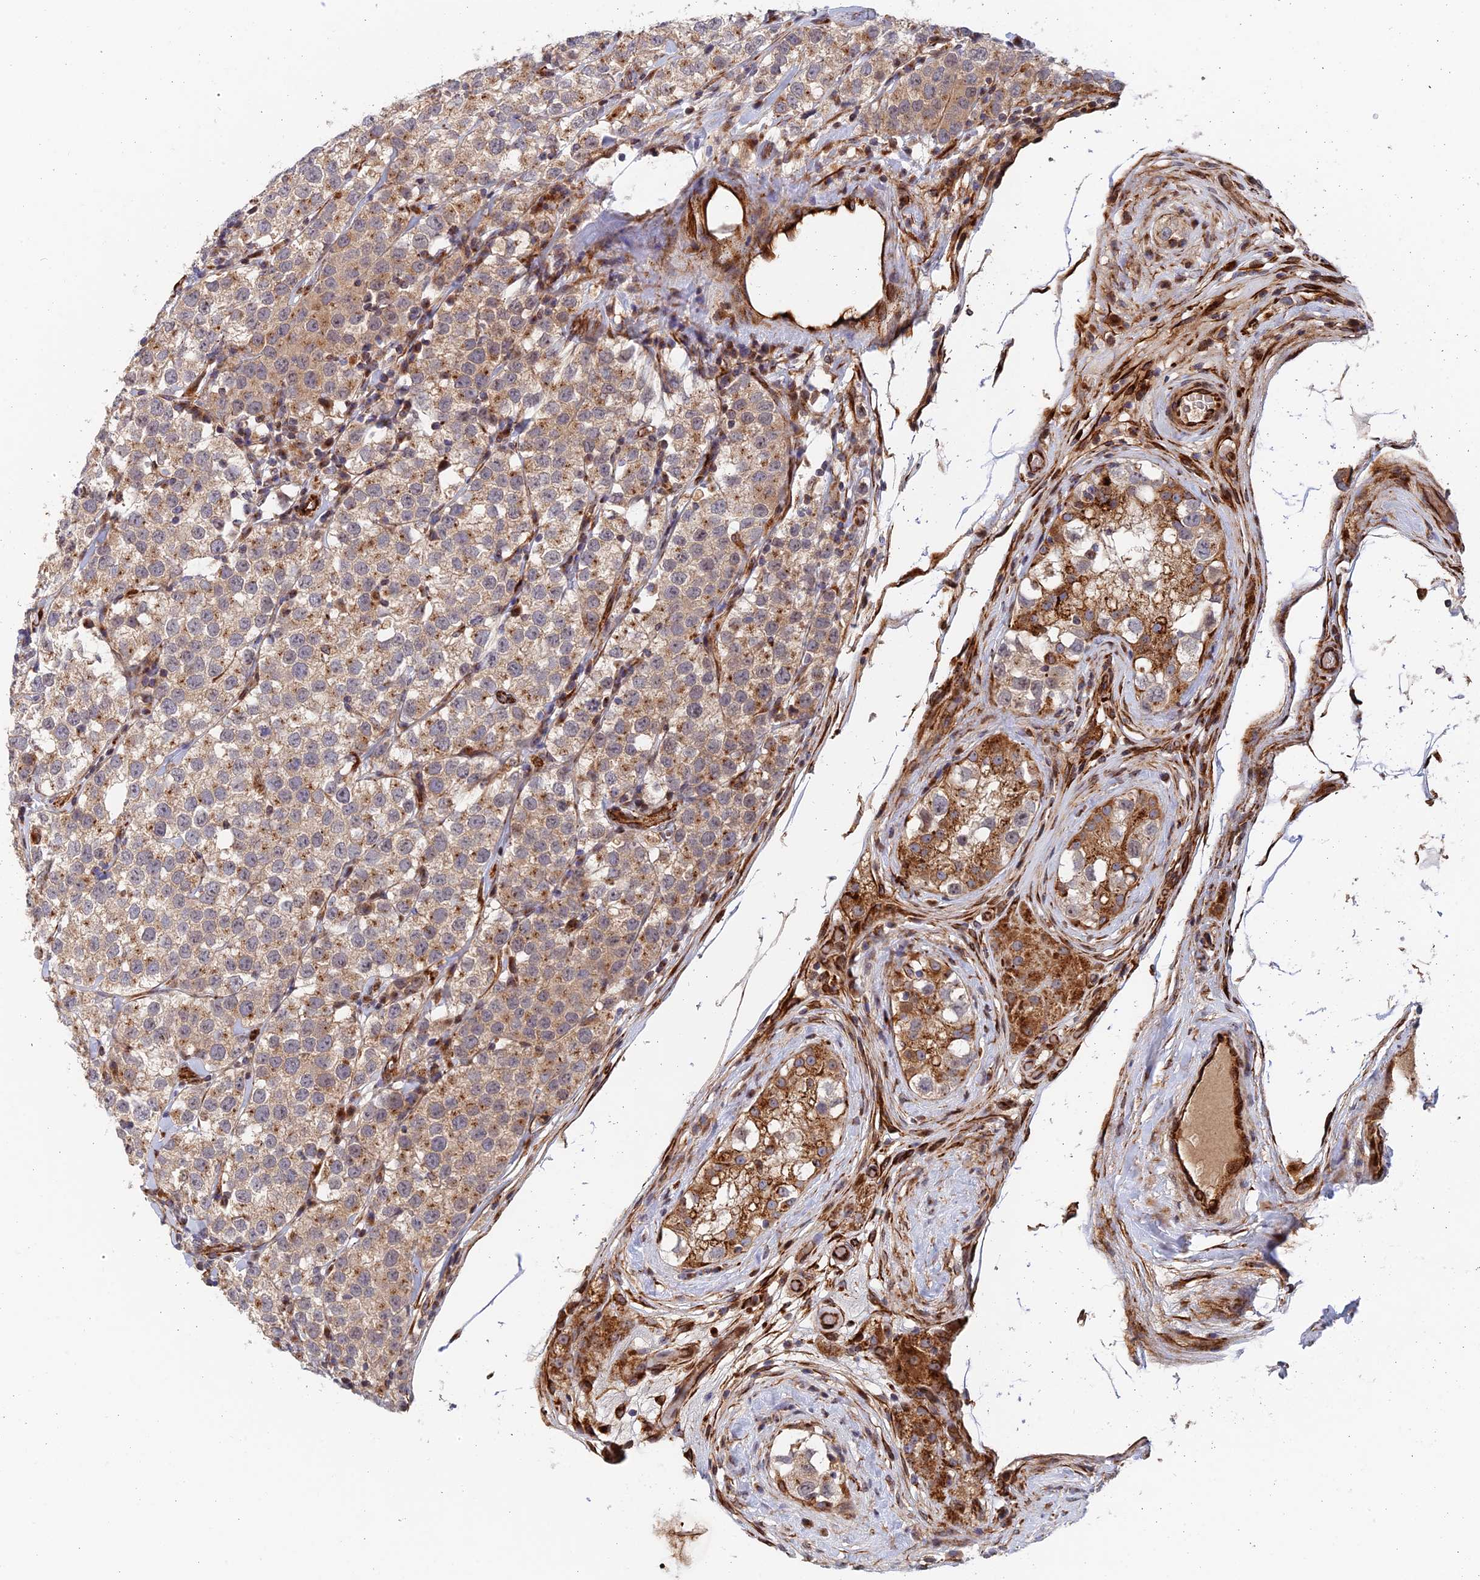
{"staining": {"intensity": "moderate", "quantity": "25%-75%", "location": "cytoplasmic/membranous"}, "tissue": "testis cancer", "cell_type": "Tumor cells", "image_type": "cancer", "snomed": [{"axis": "morphology", "description": "Seminoma, NOS"}, {"axis": "topography", "description": "Testis"}], "caption": "Immunohistochemistry (IHC) (DAB (3,3'-diaminobenzidine)) staining of testis cancer reveals moderate cytoplasmic/membranous protein positivity in approximately 25%-75% of tumor cells.", "gene": "PPP2R3C", "patient": {"sex": "male", "age": 34}}